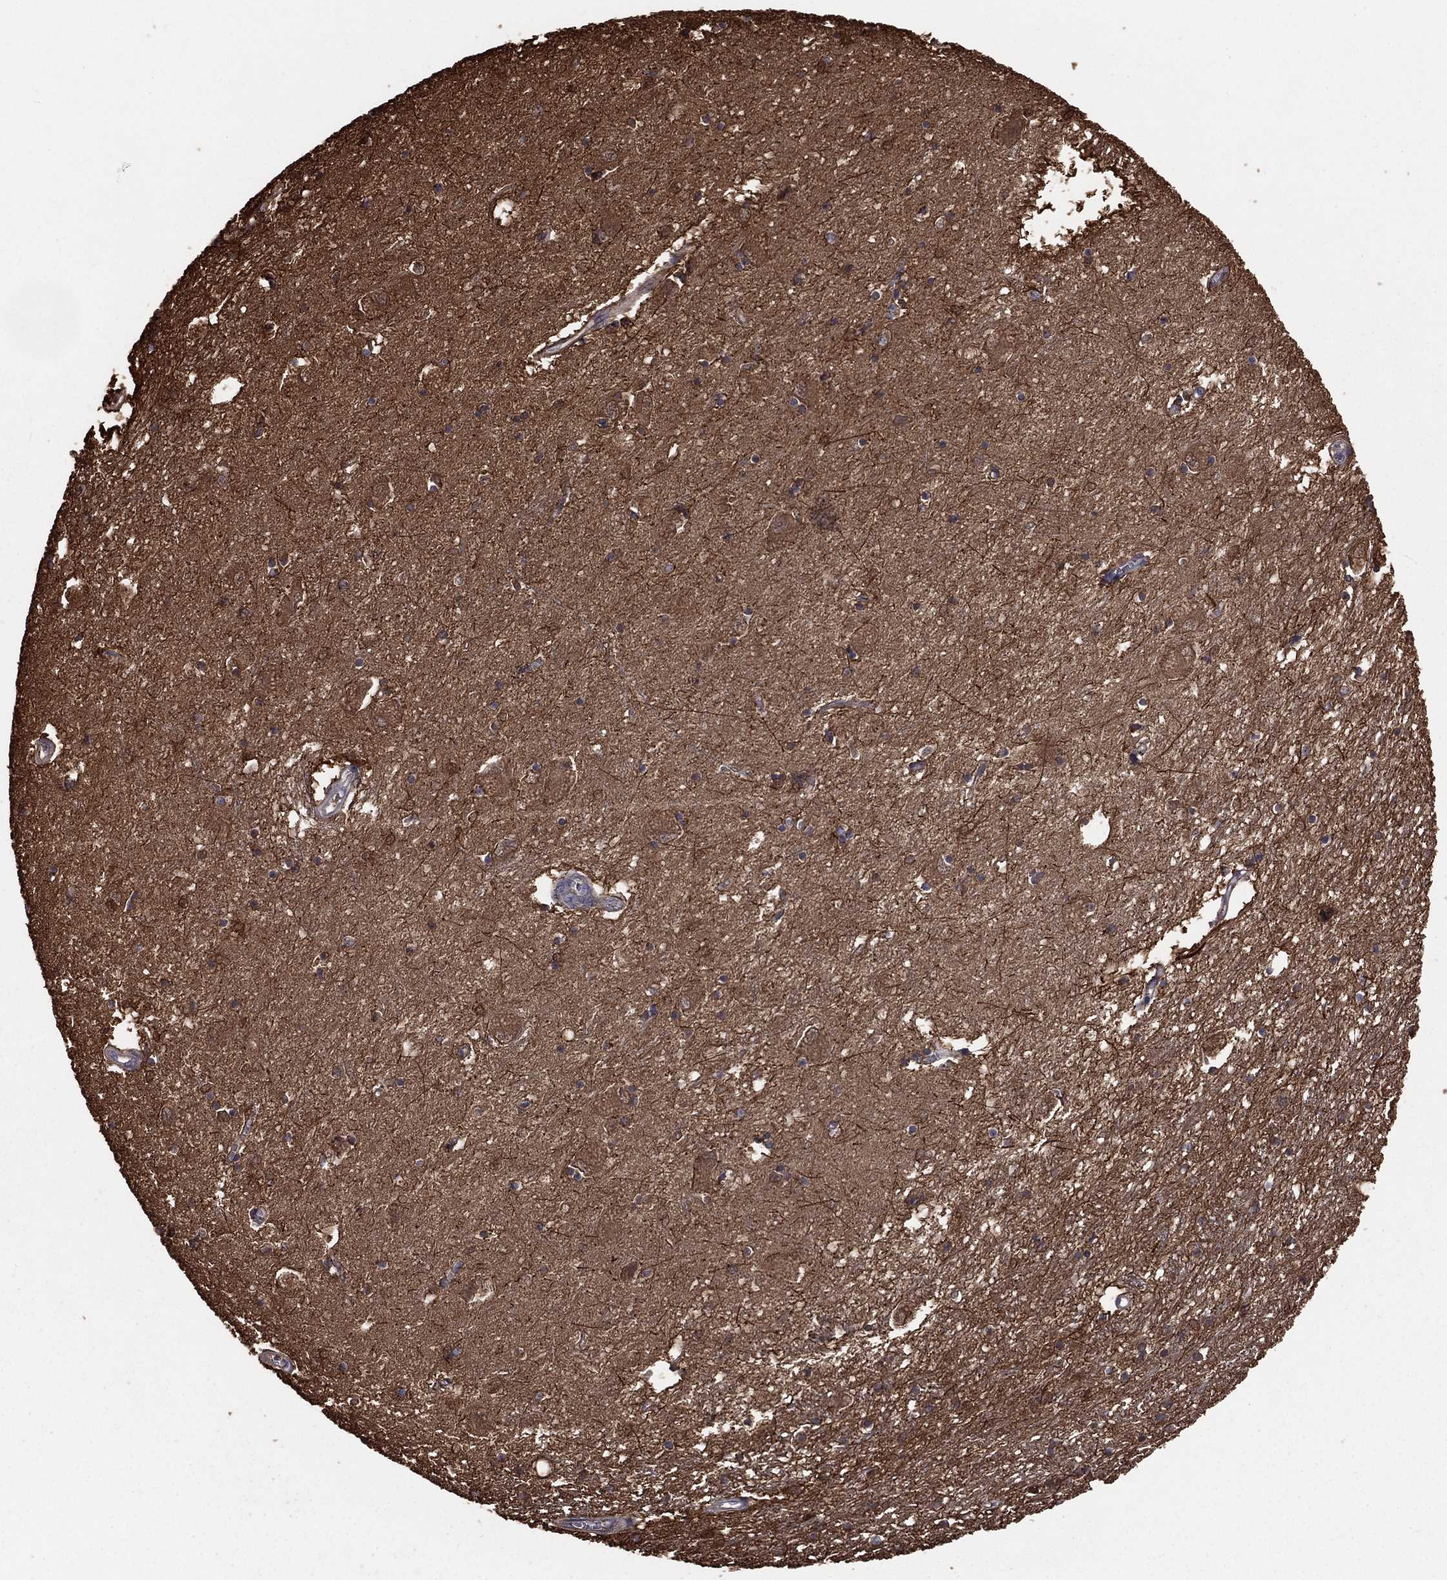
{"staining": {"intensity": "strong", "quantity": "<25%", "location": "cytoplasmic/membranous,nuclear"}, "tissue": "caudate", "cell_type": "Glial cells", "image_type": "normal", "snomed": [{"axis": "morphology", "description": "Normal tissue, NOS"}, {"axis": "topography", "description": "Lateral ventricle wall"}], "caption": "Immunohistochemistry of benign caudate reveals medium levels of strong cytoplasmic/membranous,nuclear staining in about <25% of glial cells.", "gene": "TBC1D2", "patient": {"sex": "male", "age": 54}}